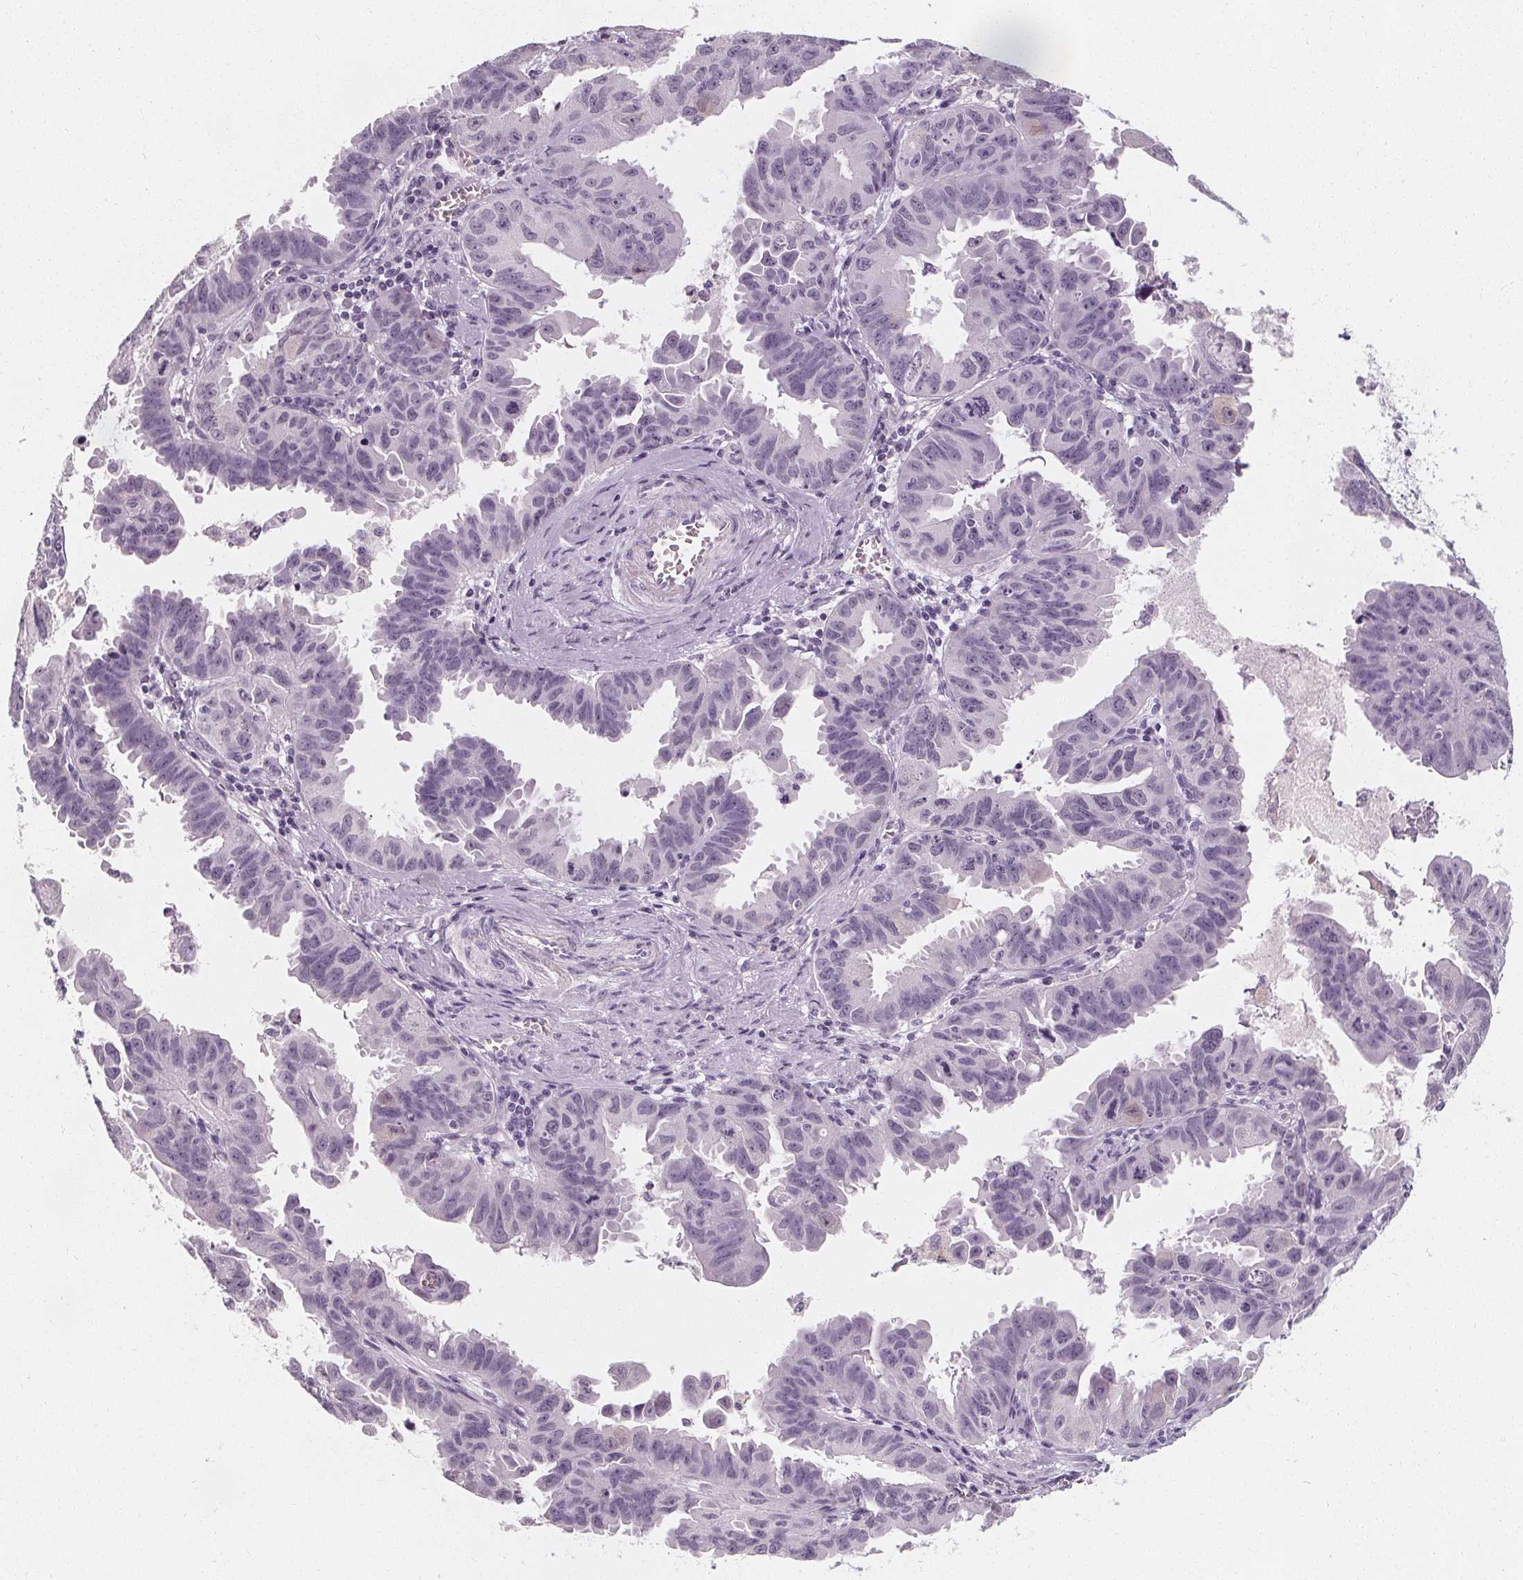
{"staining": {"intensity": "moderate", "quantity": "<25%", "location": "cytoplasmic/membranous,nuclear"}, "tissue": "ovarian cancer", "cell_type": "Tumor cells", "image_type": "cancer", "snomed": [{"axis": "morphology", "description": "Carcinoma, endometroid"}, {"axis": "topography", "description": "Ovary"}], "caption": "Immunohistochemistry histopathology image of neoplastic tissue: human ovarian endometroid carcinoma stained using immunohistochemistry (IHC) shows low levels of moderate protein expression localized specifically in the cytoplasmic/membranous and nuclear of tumor cells, appearing as a cytoplasmic/membranous and nuclear brown color.", "gene": "DBX2", "patient": {"sex": "female", "age": 85}}